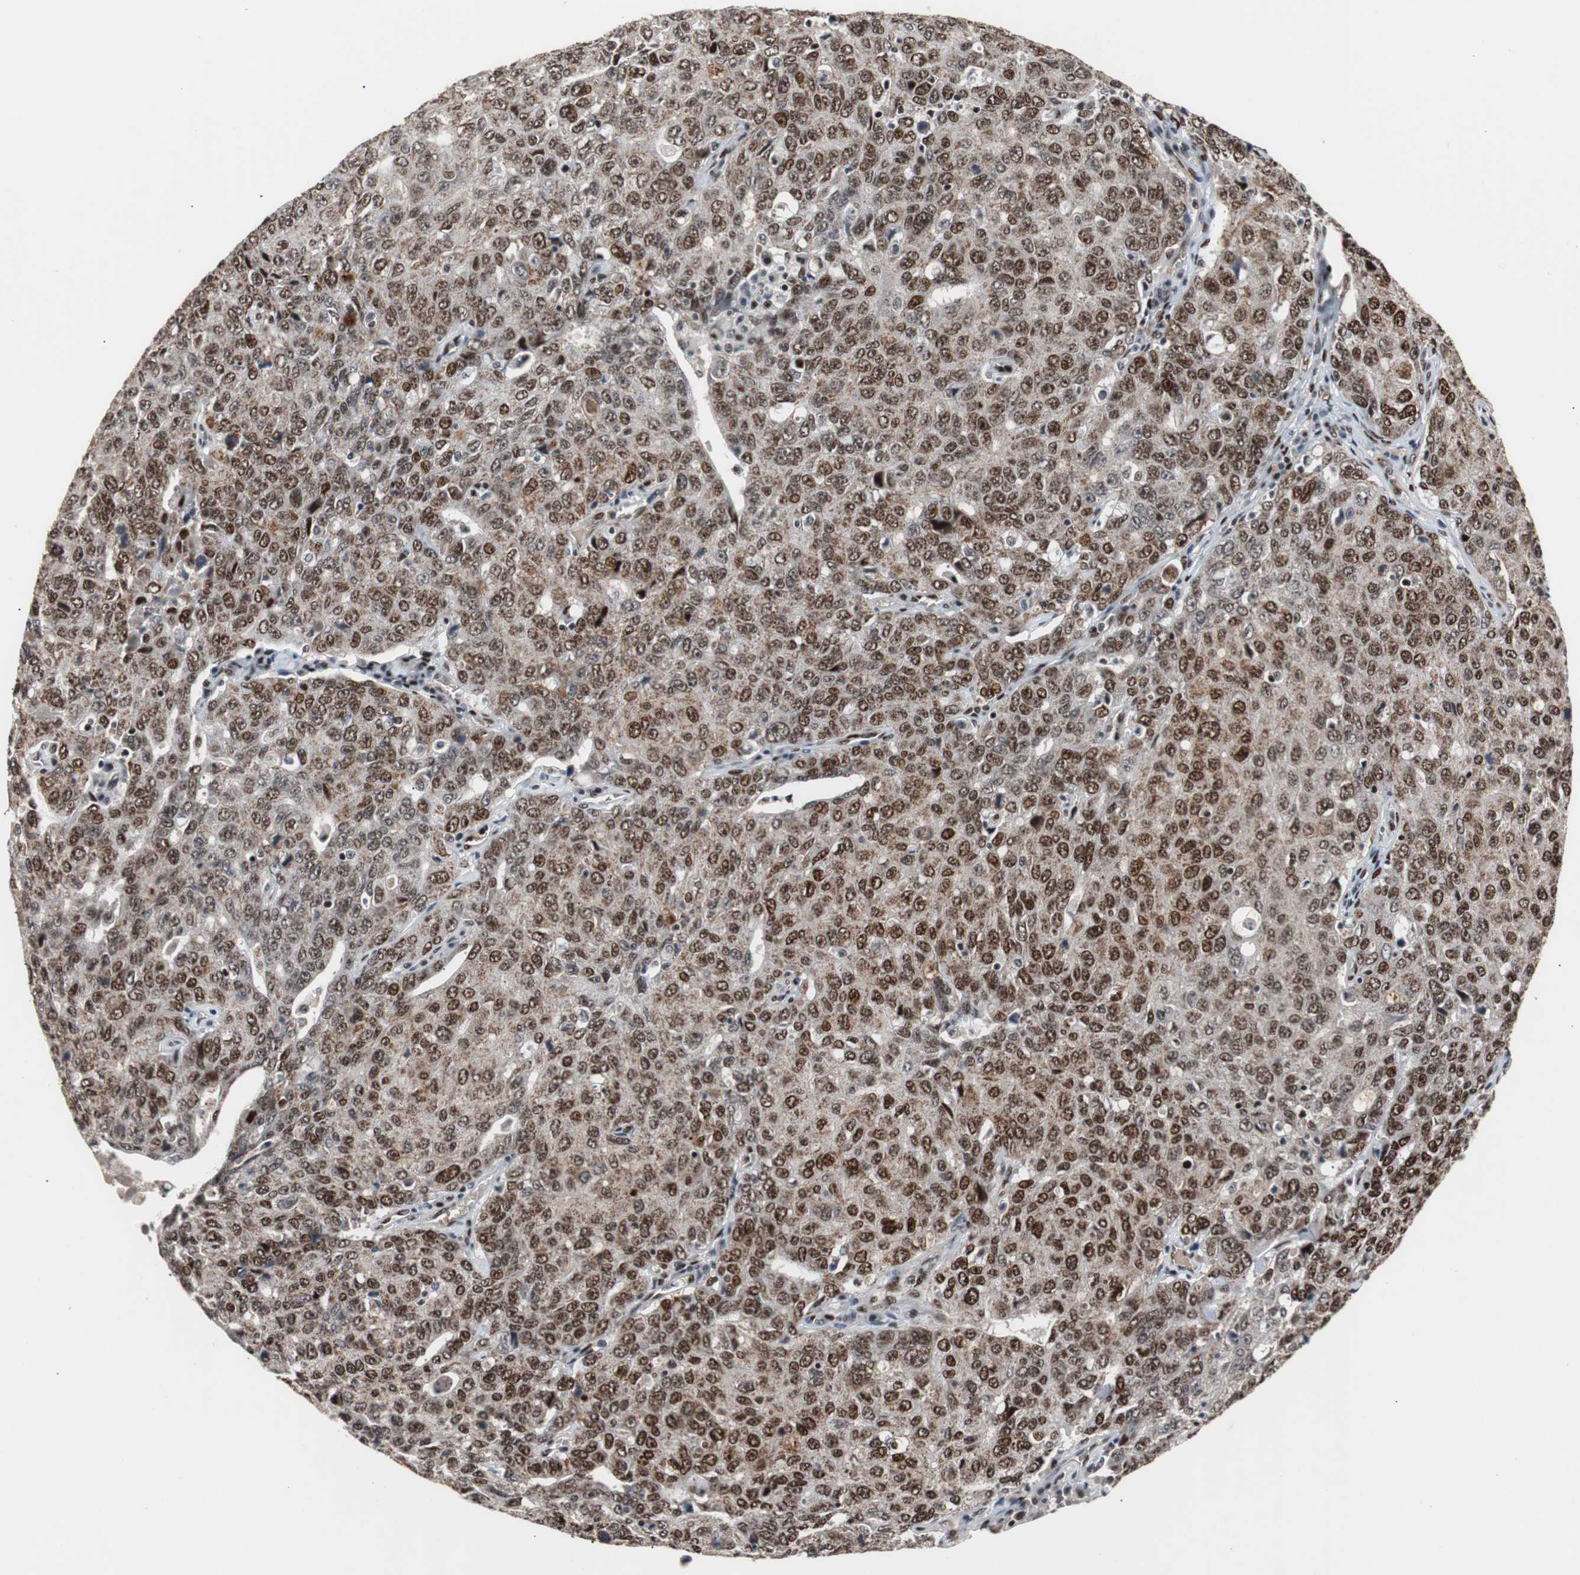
{"staining": {"intensity": "strong", "quantity": ">75%", "location": "nuclear"}, "tissue": "ovarian cancer", "cell_type": "Tumor cells", "image_type": "cancer", "snomed": [{"axis": "morphology", "description": "Carcinoma, endometroid"}, {"axis": "topography", "description": "Ovary"}], "caption": "Immunohistochemical staining of human ovarian cancer (endometroid carcinoma) reveals high levels of strong nuclear protein staining in about >75% of tumor cells.", "gene": "NBL1", "patient": {"sex": "female", "age": 62}}